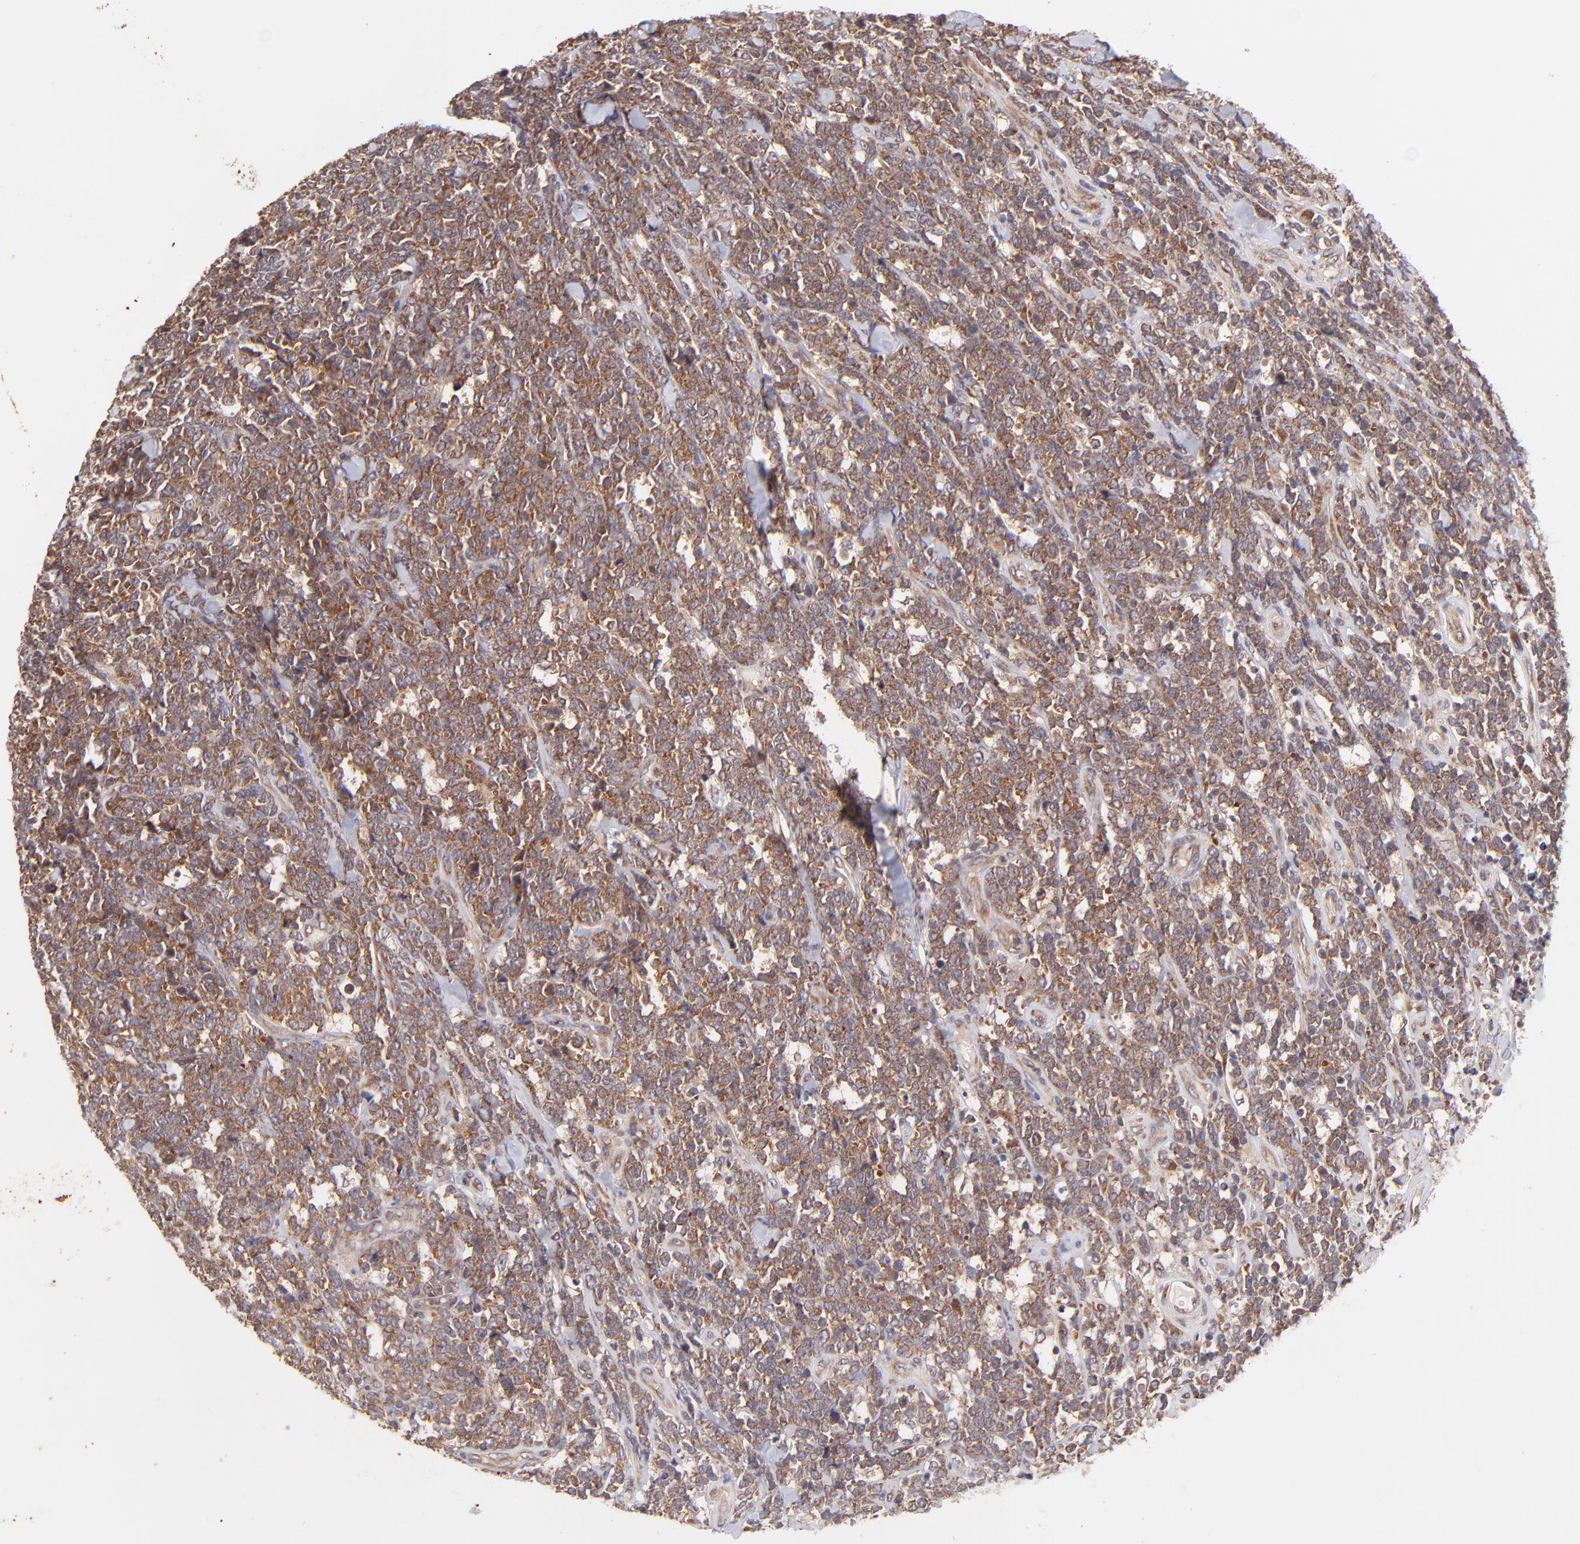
{"staining": {"intensity": "moderate", "quantity": ">75%", "location": "cytoplasmic/membranous"}, "tissue": "lymphoma", "cell_type": "Tumor cells", "image_type": "cancer", "snomed": [{"axis": "morphology", "description": "Malignant lymphoma, non-Hodgkin's type, High grade"}, {"axis": "topography", "description": "Small intestine"}, {"axis": "topography", "description": "Colon"}], "caption": "About >75% of tumor cells in lymphoma show moderate cytoplasmic/membranous protein staining as visualized by brown immunohistochemical staining.", "gene": "TNRC6B", "patient": {"sex": "male", "age": 8}}